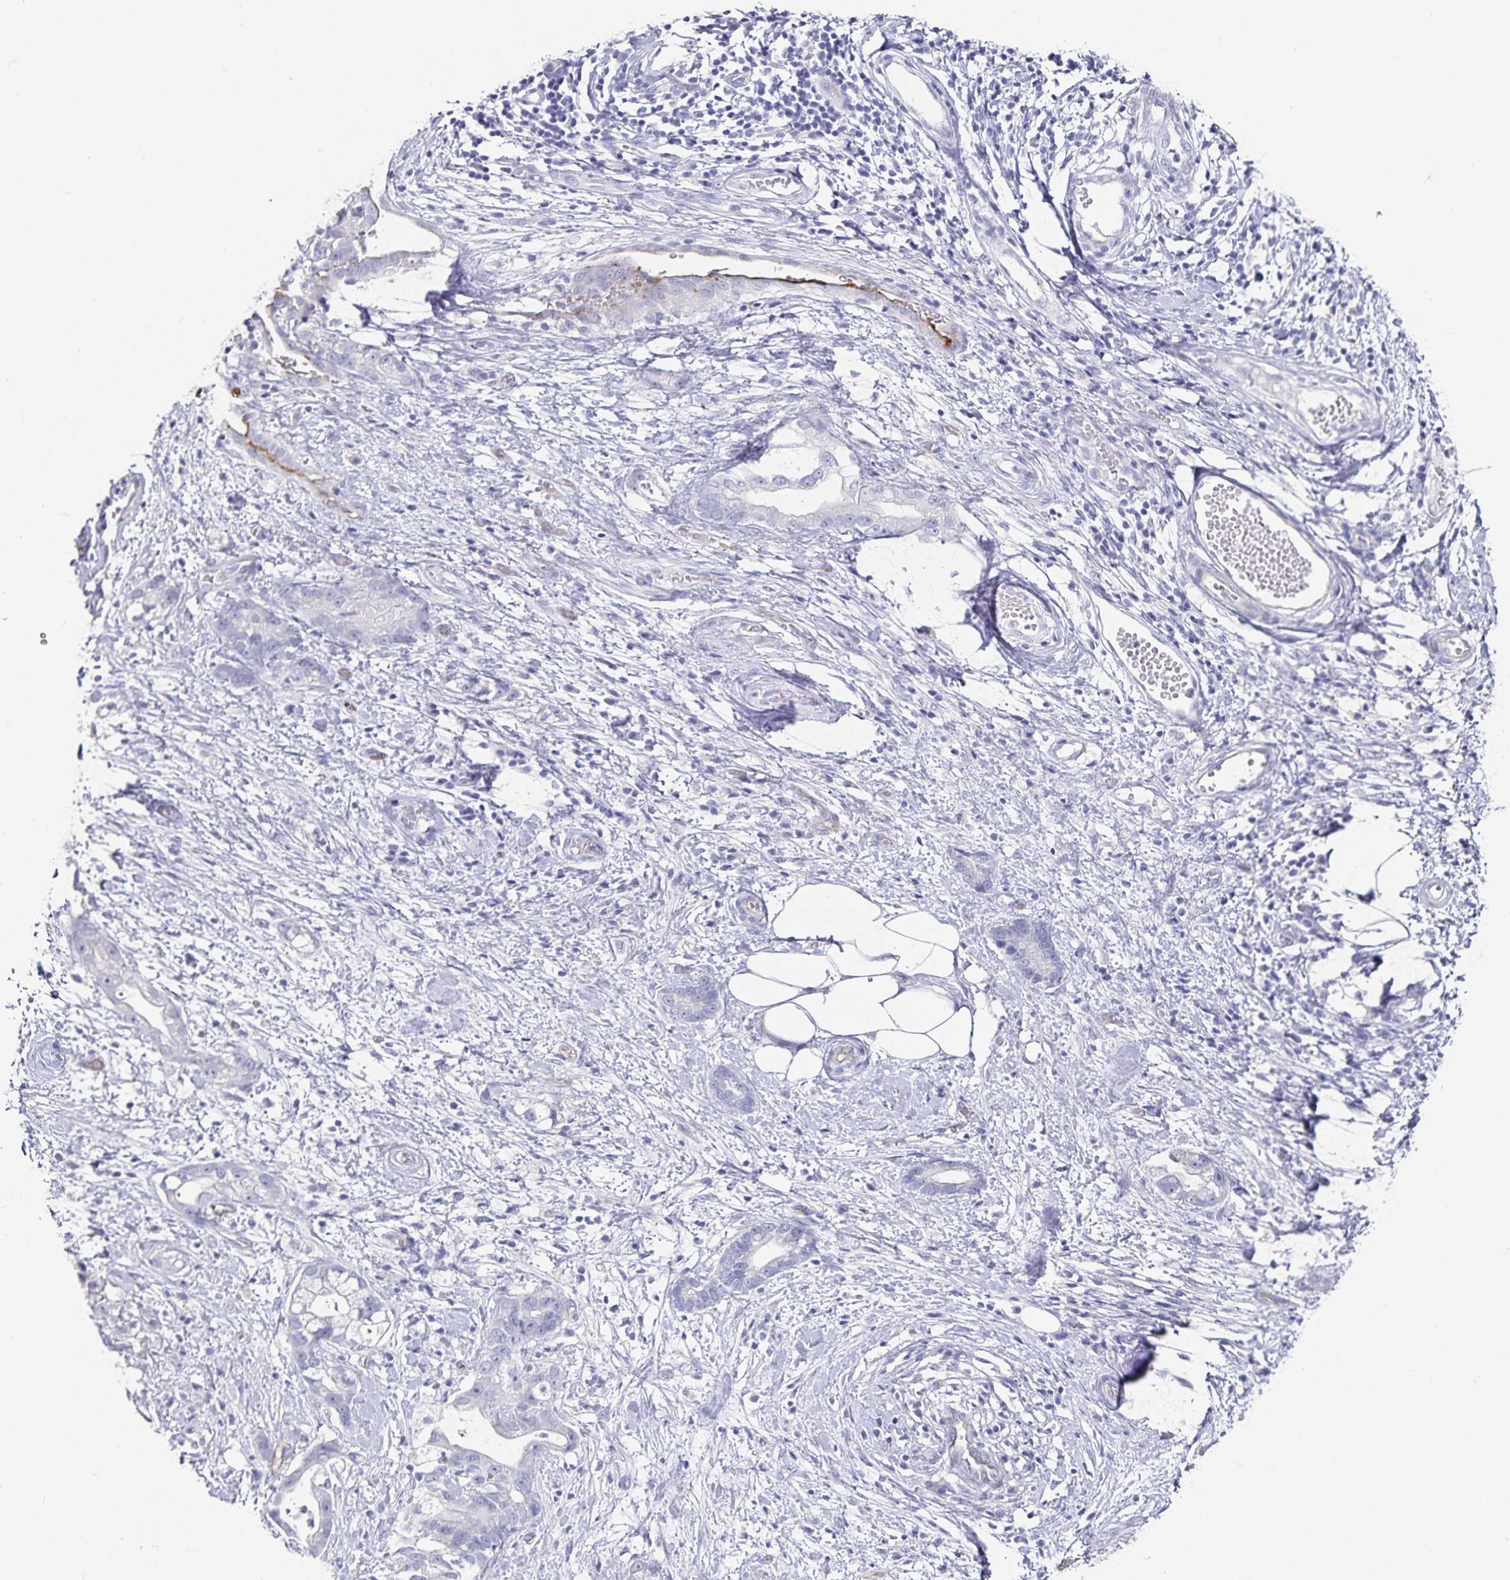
{"staining": {"intensity": "negative", "quantity": "none", "location": "none"}, "tissue": "stomach cancer", "cell_type": "Tumor cells", "image_type": "cancer", "snomed": [{"axis": "morphology", "description": "Adenocarcinoma, NOS"}, {"axis": "topography", "description": "Stomach"}], "caption": "The IHC photomicrograph has no significant expression in tumor cells of stomach cancer (adenocarcinoma) tissue.", "gene": "PODXL", "patient": {"sex": "male", "age": 55}}